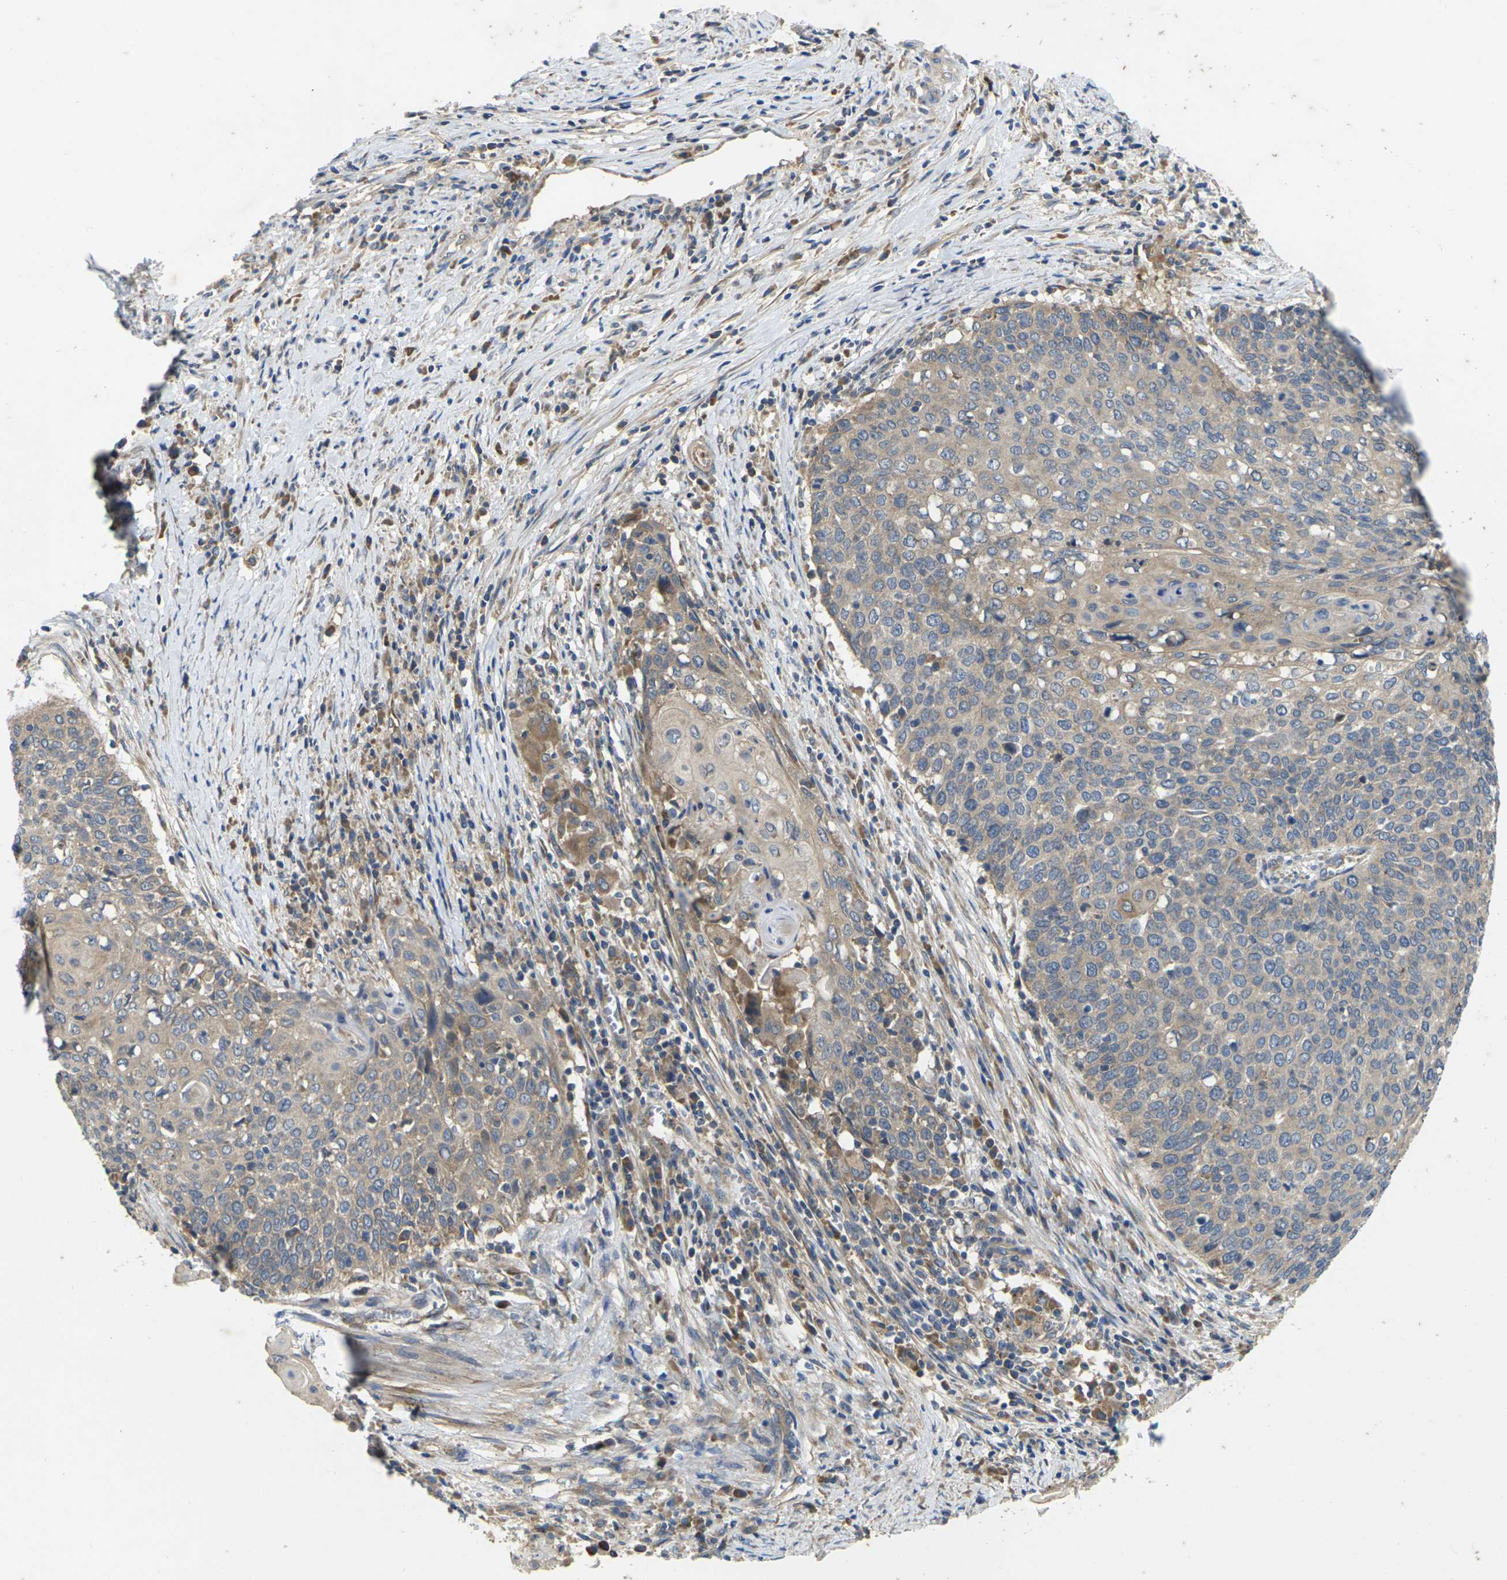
{"staining": {"intensity": "weak", "quantity": ">75%", "location": "cytoplasmic/membranous"}, "tissue": "cervical cancer", "cell_type": "Tumor cells", "image_type": "cancer", "snomed": [{"axis": "morphology", "description": "Squamous cell carcinoma, NOS"}, {"axis": "topography", "description": "Cervix"}], "caption": "Cervical squamous cell carcinoma stained with immunohistochemistry (IHC) displays weak cytoplasmic/membranous positivity in about >75% of tumor cells. The protein of interest is stained brown, and the nuclei are stained in blue (DAB IHC with brightfield microscopy, high magnification).", "gene": "KIF1B", "patient": {"sex": "female", "age": 39}}